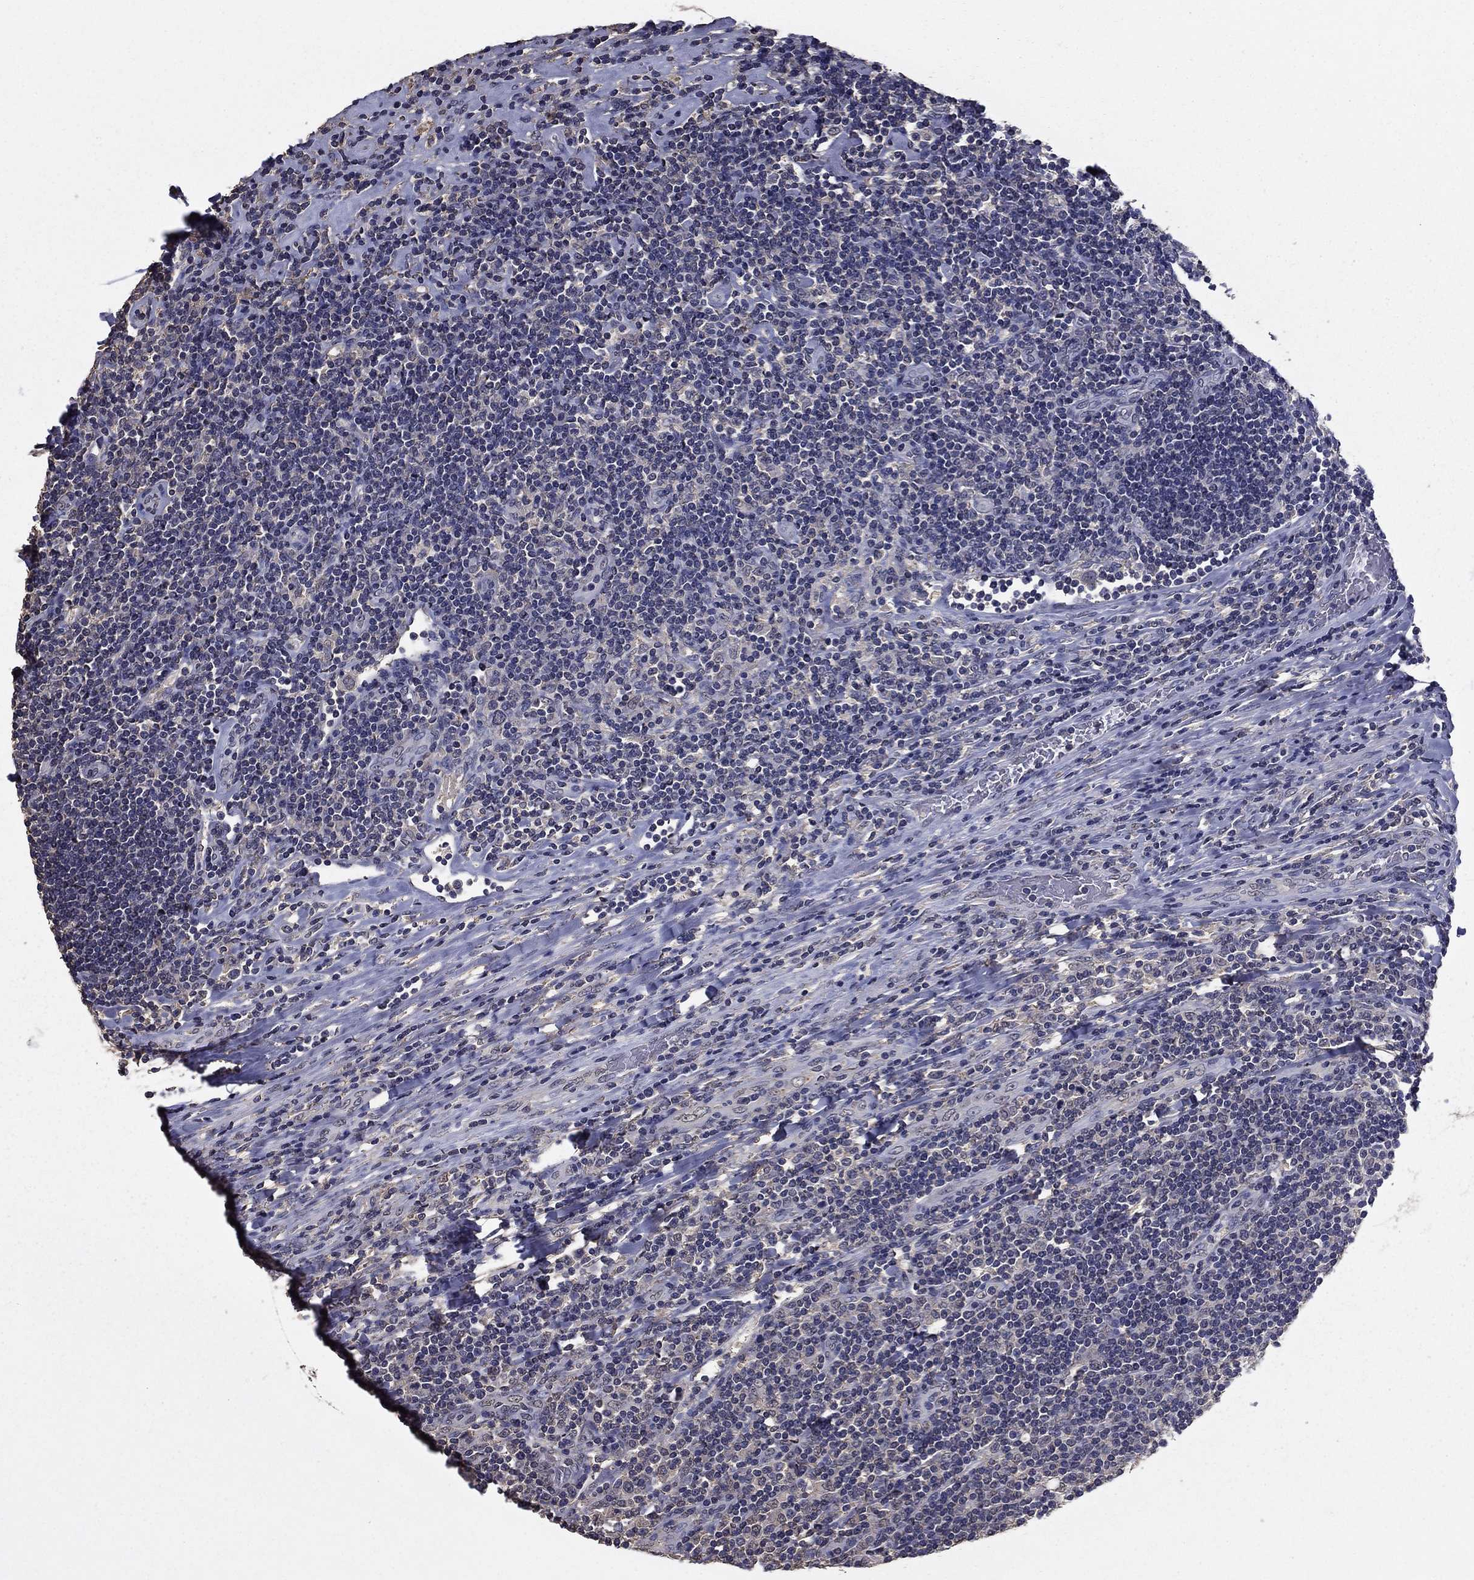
{"staining": {"intensity": "negative", "quantity": "none", "location": "none"}, "tissue": "lymphoma", "cell_type": "Tumor cells", "image_type": "cancer", "snomed": [{"axis": "morphology", "description": "Hodgkin's disease, NOS"}, {"axis": "topography", "description": "Lymph node"}], "caption": "There is no significant expression in tumor cells of Hodgkin's disease.", "gene": "MFAP3L", "patient": {"sex": "male", "age": 40}}